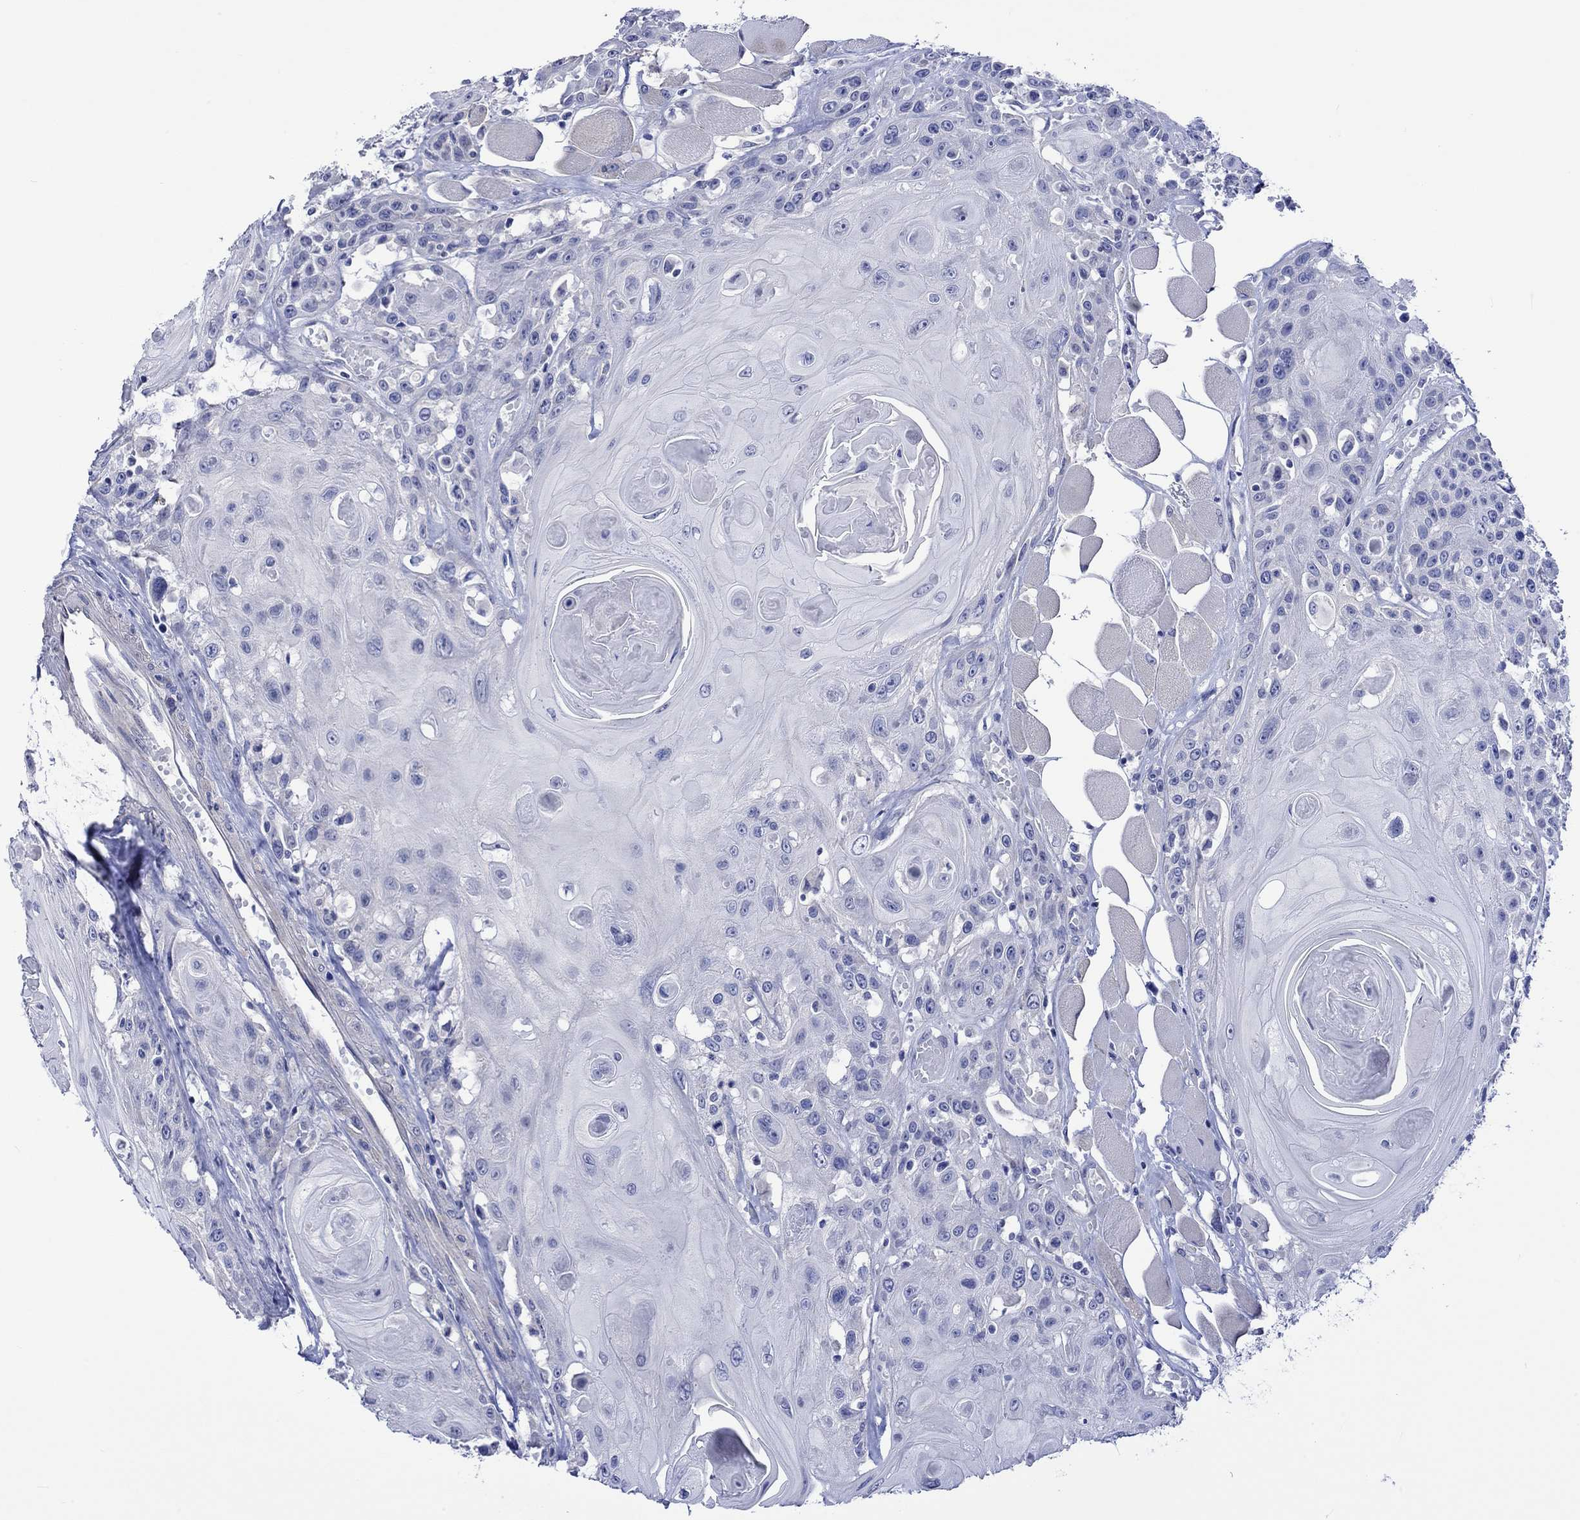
{"staining": {"intensity": "negative", "quantity": "none", "location": "none"}, "tissue": "head and neck cancer", "cell_type": "Tumor cells", "image_type": "cancer", "snomed": [{"axis": "morphology", "description": "Squamous cell carcinoma, NOS"}, {"axis": "topography", "description": "Head-Neck"}], "caption": "Human head and neck cancer (squamous cell carcinoma) stained for a protein using immunohistochemistry shows no staining in tumor cells.", "gene": "HARBI1", "patient": {"sex": "female", "age": 59}}